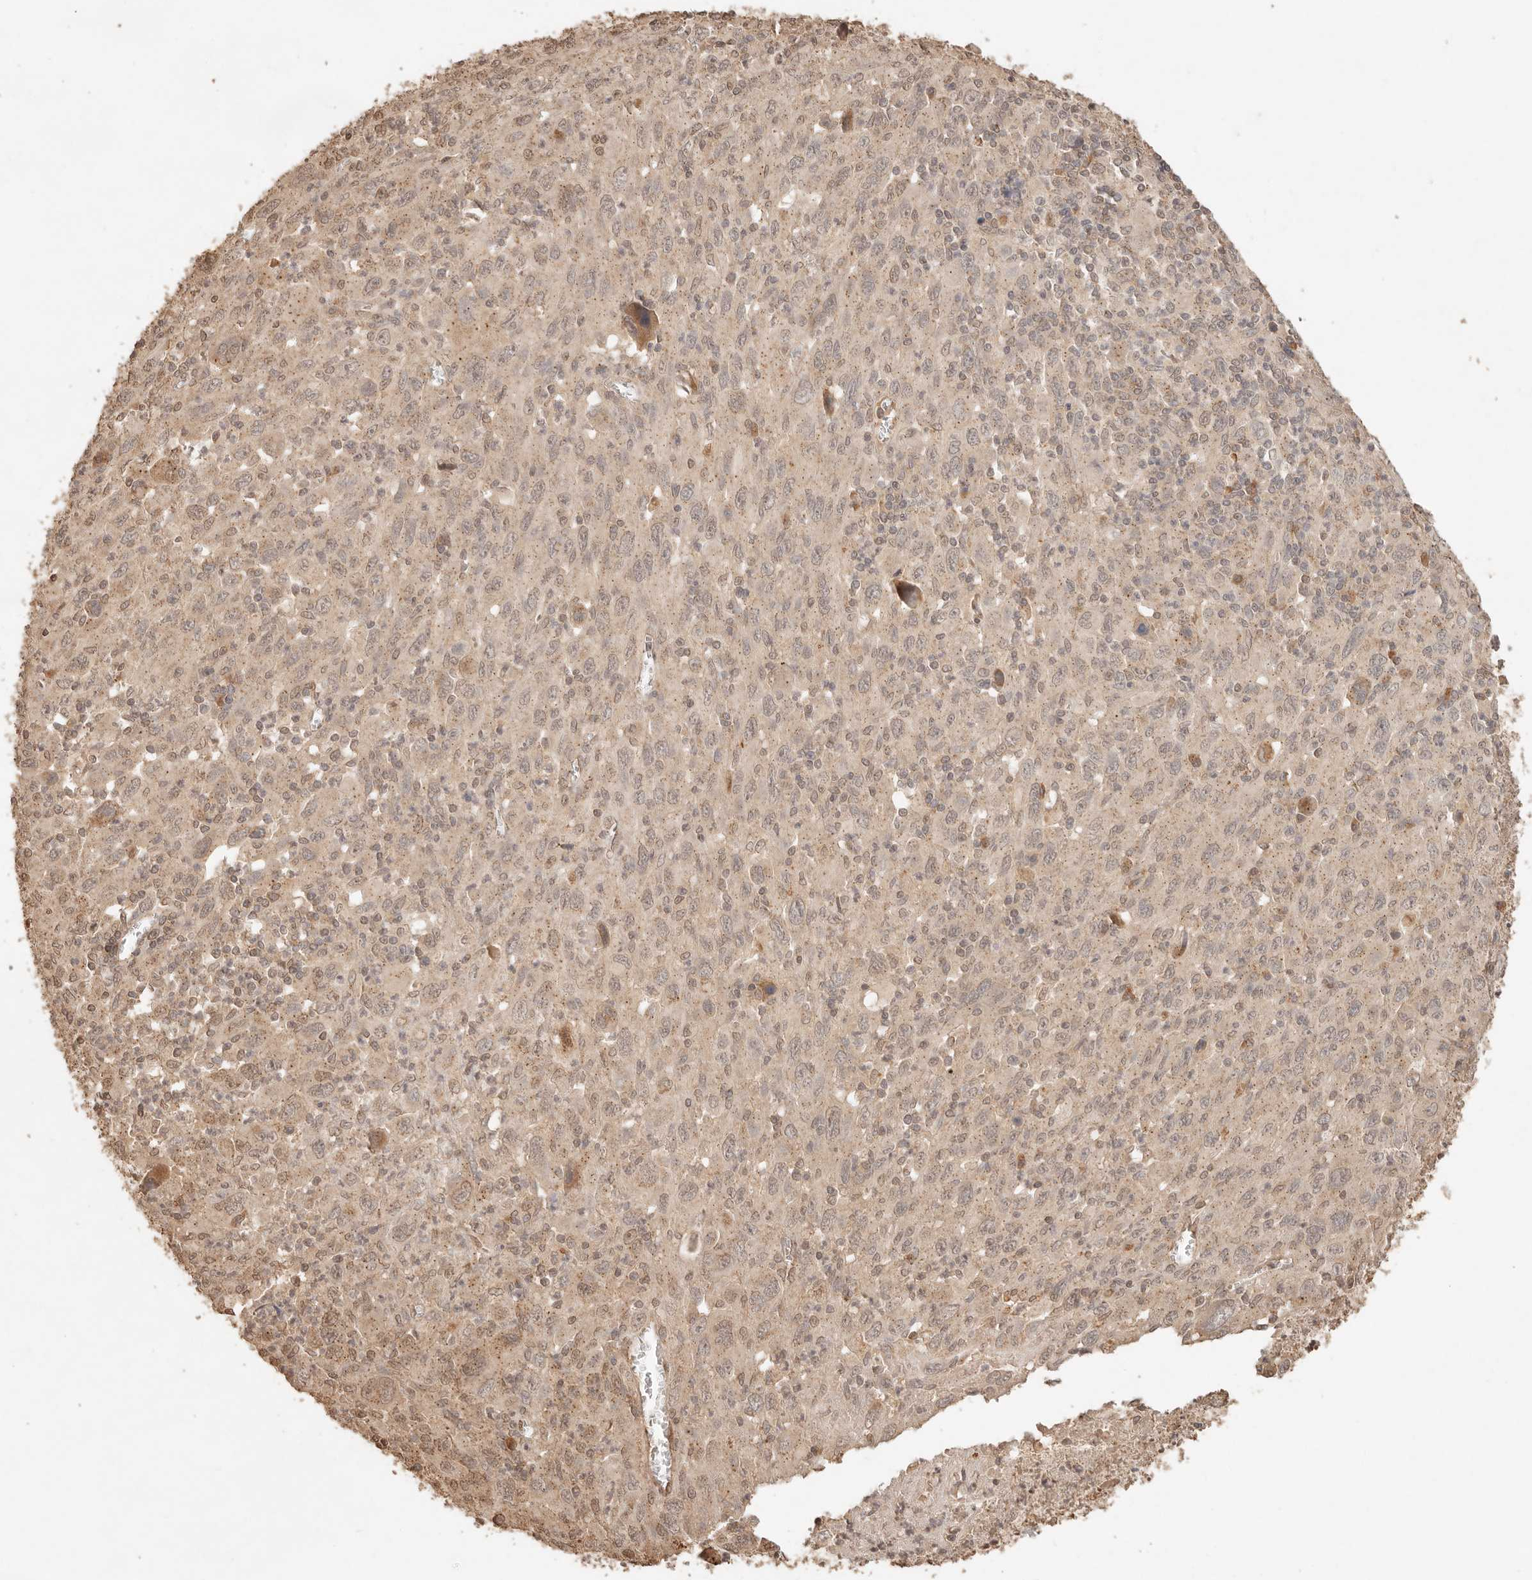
{"staining": {"intensity": "weak", "quantity": ">75%", "location": "nuclear"}, "tissue": "melanoma", "cell_type": "Tumor cells", "image_type": "cancer", "snomed": [{"axis": "morphology", "description": "Malignant melanoma, Metastatic site"}, {"axis": "topography", "description": "Skin"}], "caption": "Malignant melanoma (metastatic site) was stained to show a protein in brown. There is low levels of weak nuclear positivity in approximately >75% of tumor cells.", "gene": "LMO4", "patient": {"sex": "female", "age": 56}}